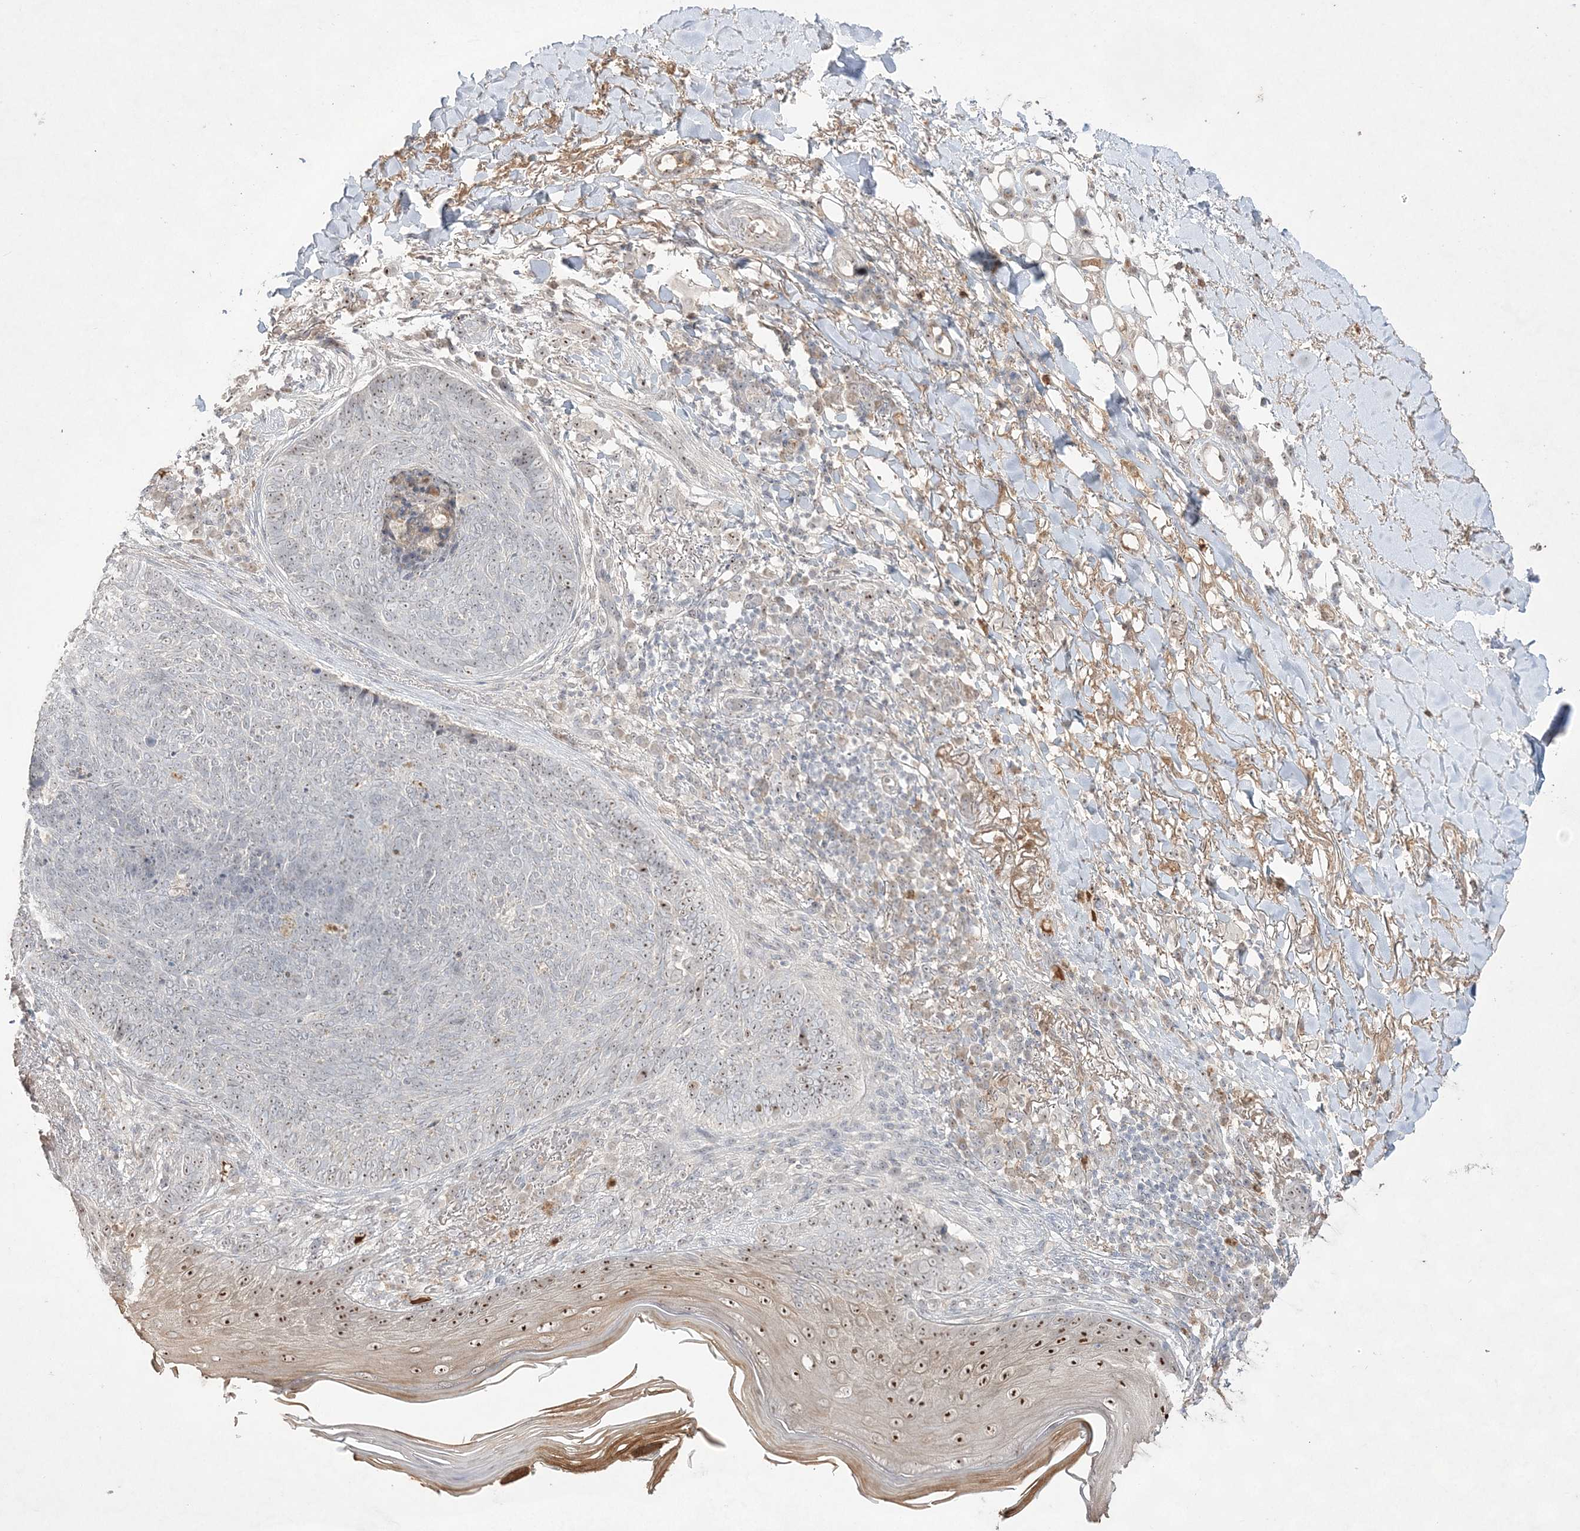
{"staining": {"intensity": "moderate", "quantity": "<25%", "location": "nuclear"}, "tissue": "skin cancer", "cell_type": "Tumor cells", "image_type": "cancer", "snomed": [{"axis": "morphology", "description": "Basal cell carcinoma"}, {"axis": "topography", "description": "Skin"}], "caption": "Basal cell carcinoma (skin) tissue reveals moderate nuclear expression in approximately <25% of tumor cells", "gene": "NOP16", "patient": {"sex": "male", "age": 85}}